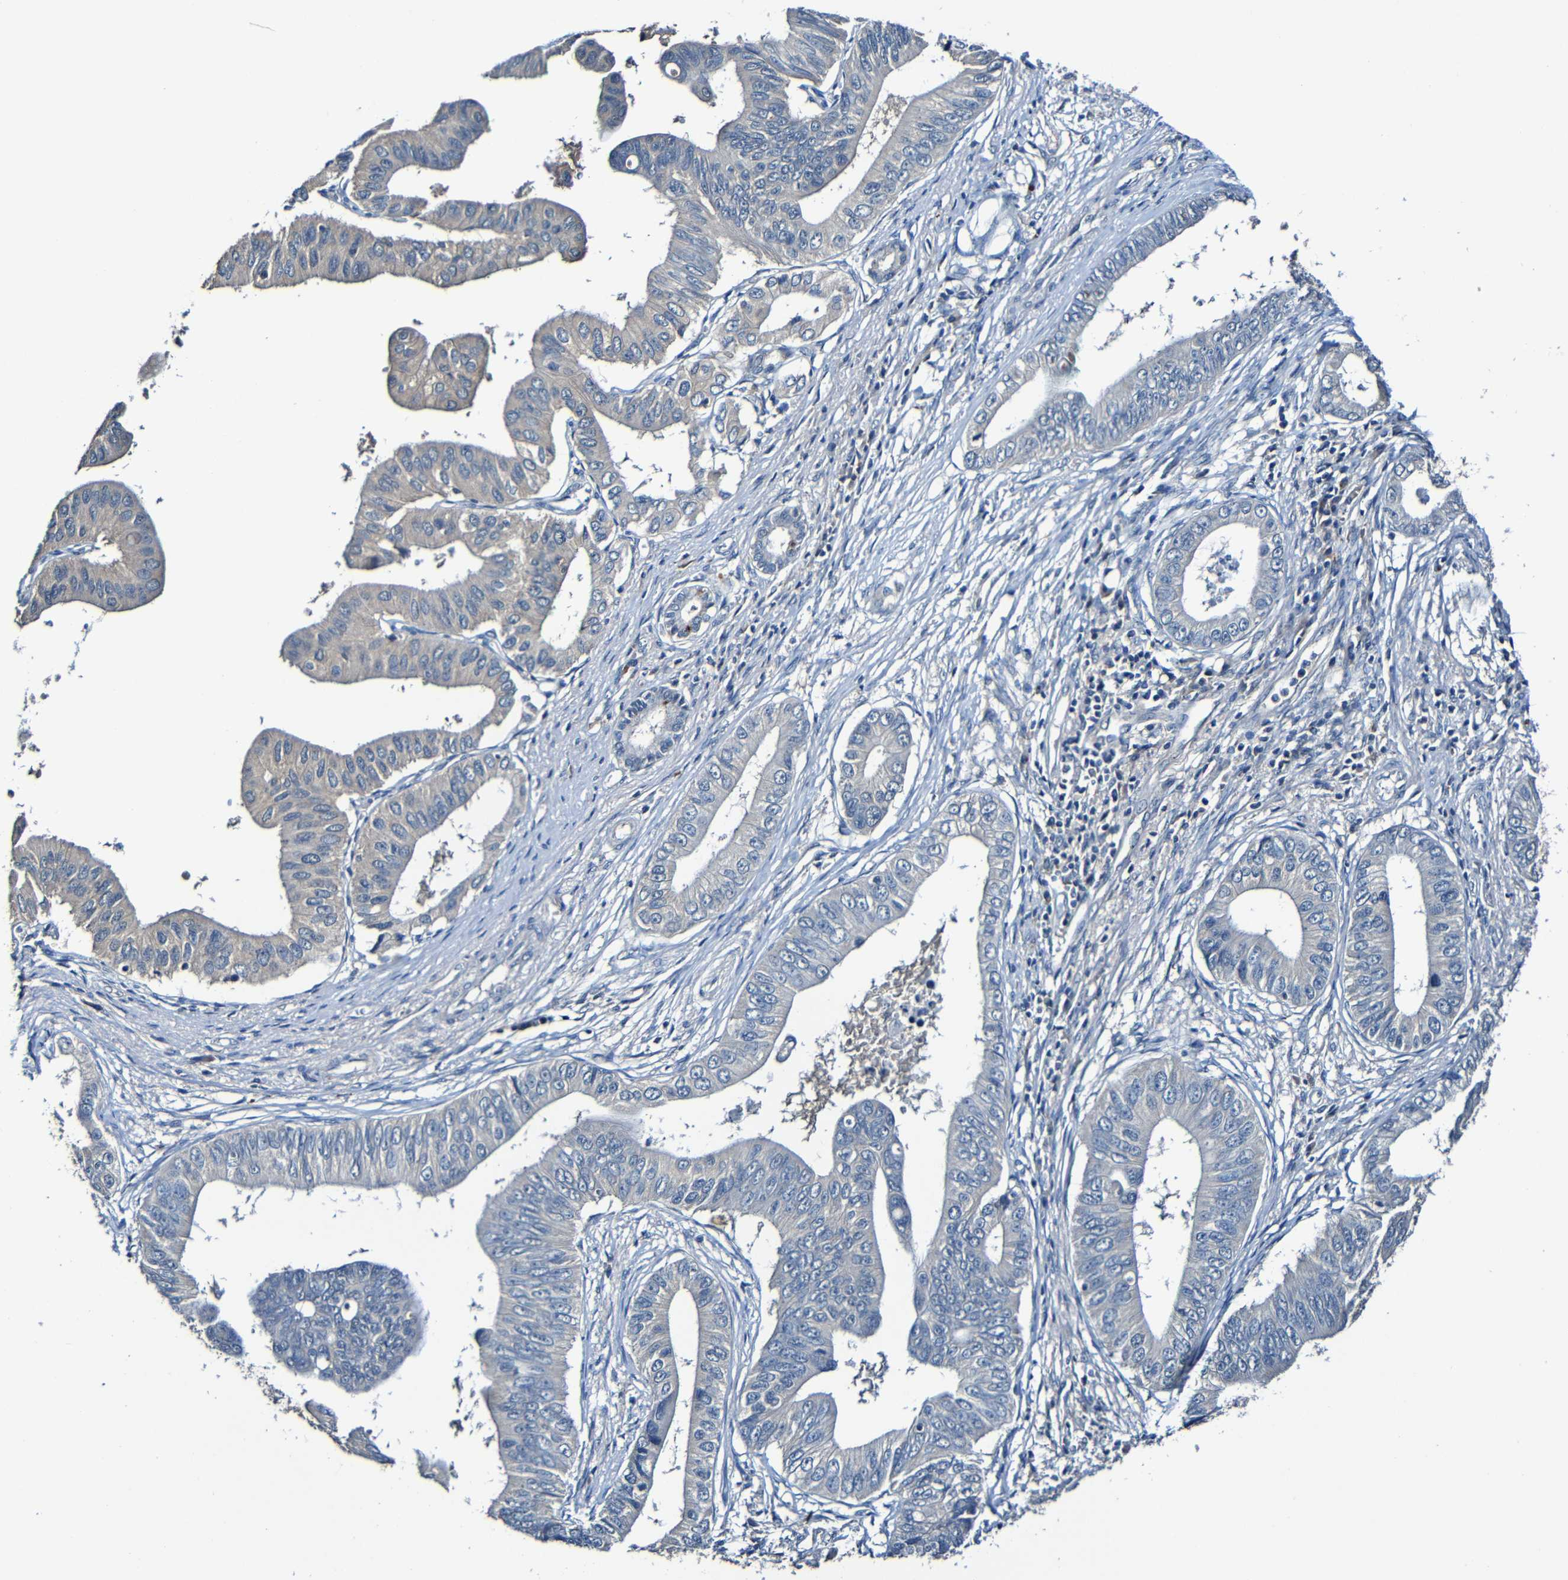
{"staining": {"intensity": "negative", "quantity": "none", "location": "none"}, "tissue": "pancreatic cancer", "cell_type": "Tumor cells", "image_type": "cancer", "snomed": [{"axis": "morphology", "description": "Adenocarcinoma, NOS"}, {"axis": "topography", "description": "Pancreas"}], "caption": "High magnification brightfield microscopy of pancreatic cancer stained with DAB (3,3'-diaminobenzidine) (brown) and counterstained with hematoxylin (blue): tumor cells show no significant staining.", "gene": "LRRC70", "patient": {"sex": "male", "age": 77}}